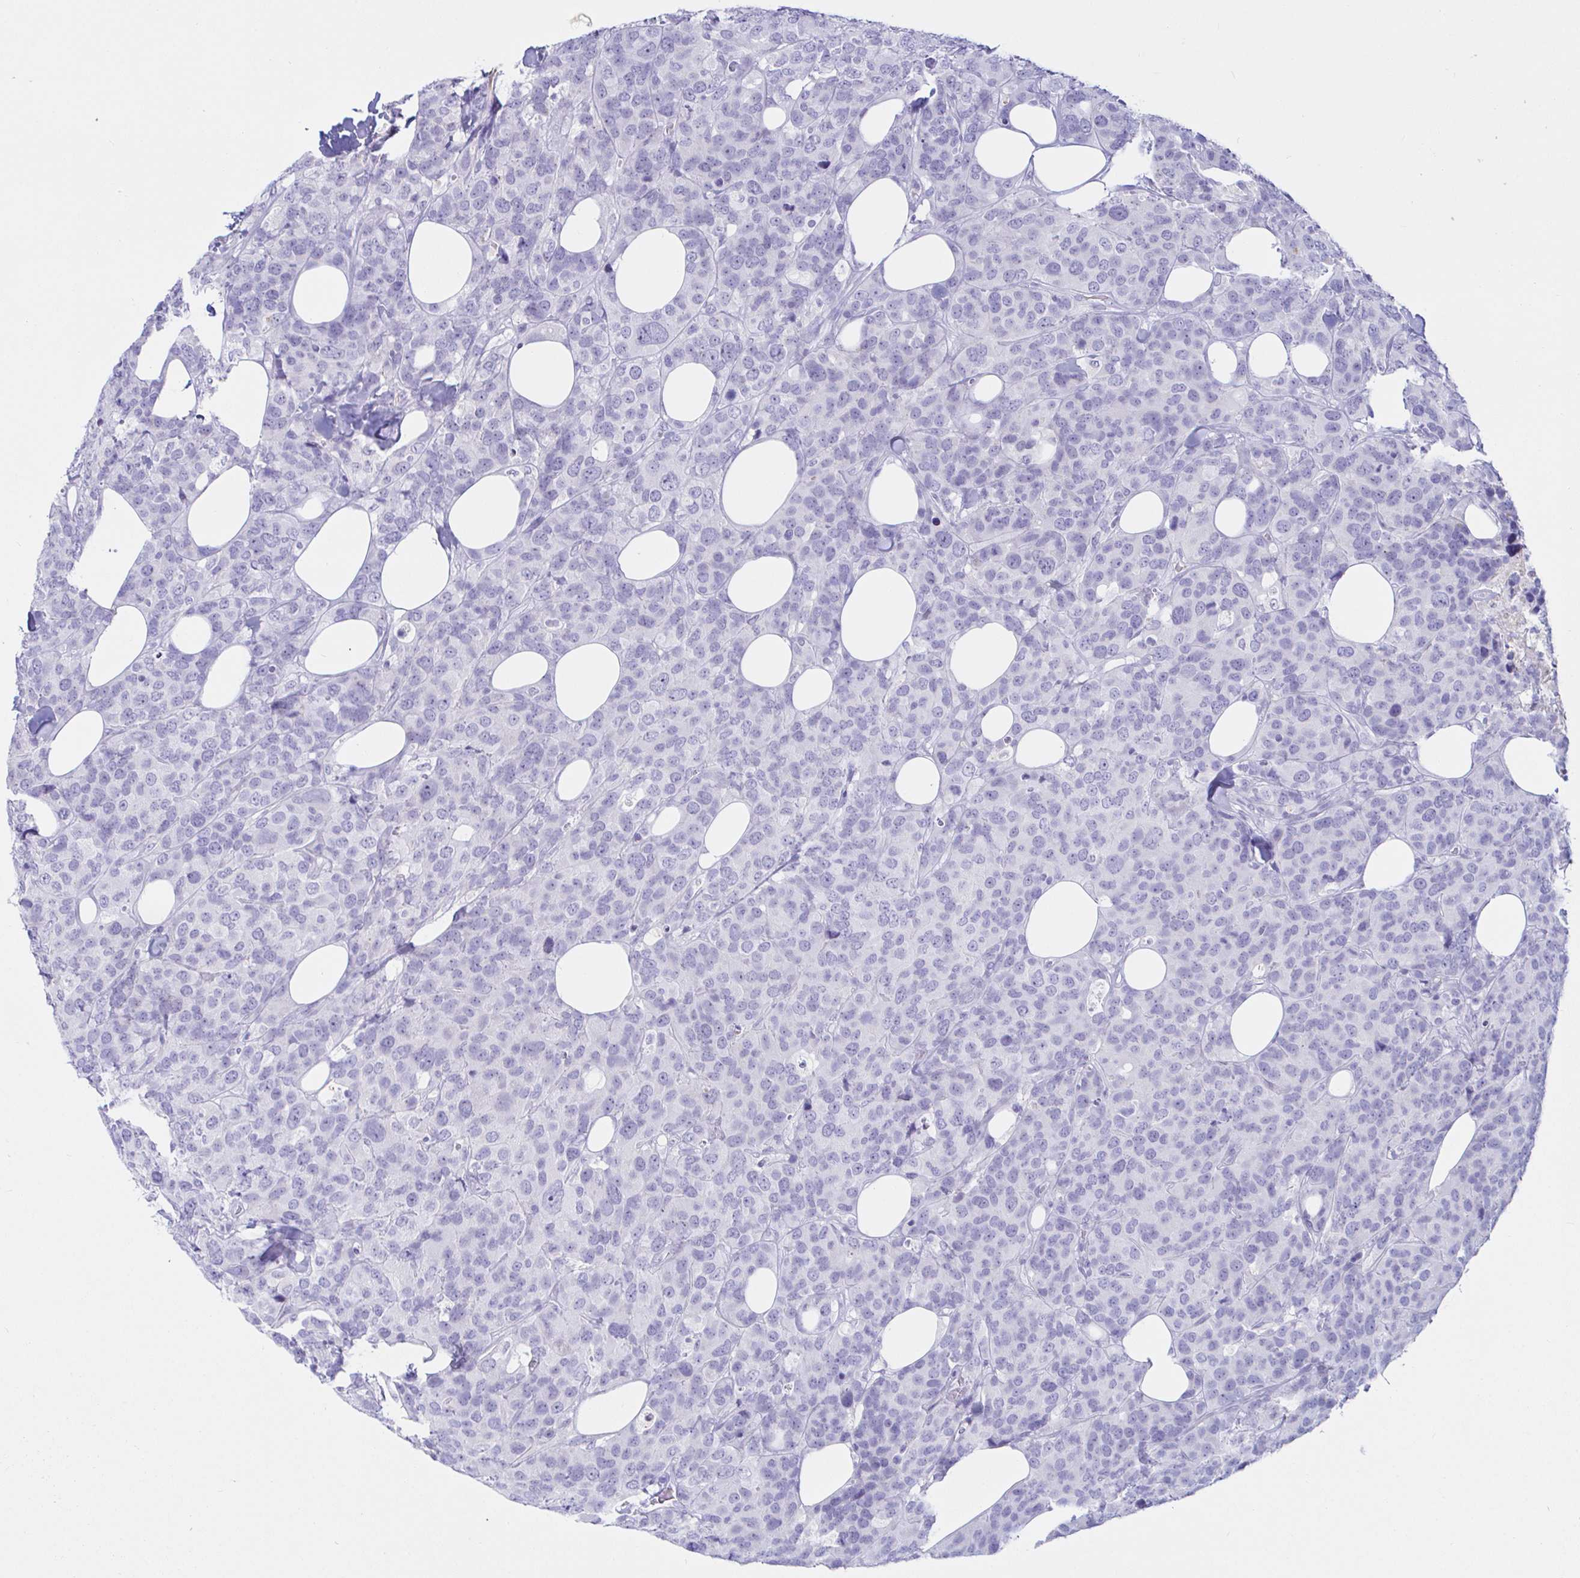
{"staining": {"intensity": "negative", "quantity": "none", "location": "none"}, "tissue": "breast cancer", "cell_type": "Tumor cells", "image_type": "cancer", "snomed": [{"axis": "morphology", "description": "Lobular carcinoma"}, {"axis": "topography", "description": "Breast"}], "caption": "This micrograph is of breast lobular carcinoma stained with immunohistochemistry to label a protein in brown with the nuclei are counter-stained blue. There is no staining in tumor cells. (IHC, brightfield microscopy, high magnification).", "gene": "SAA4", "patient": {"sex": "female", "age": 59}}